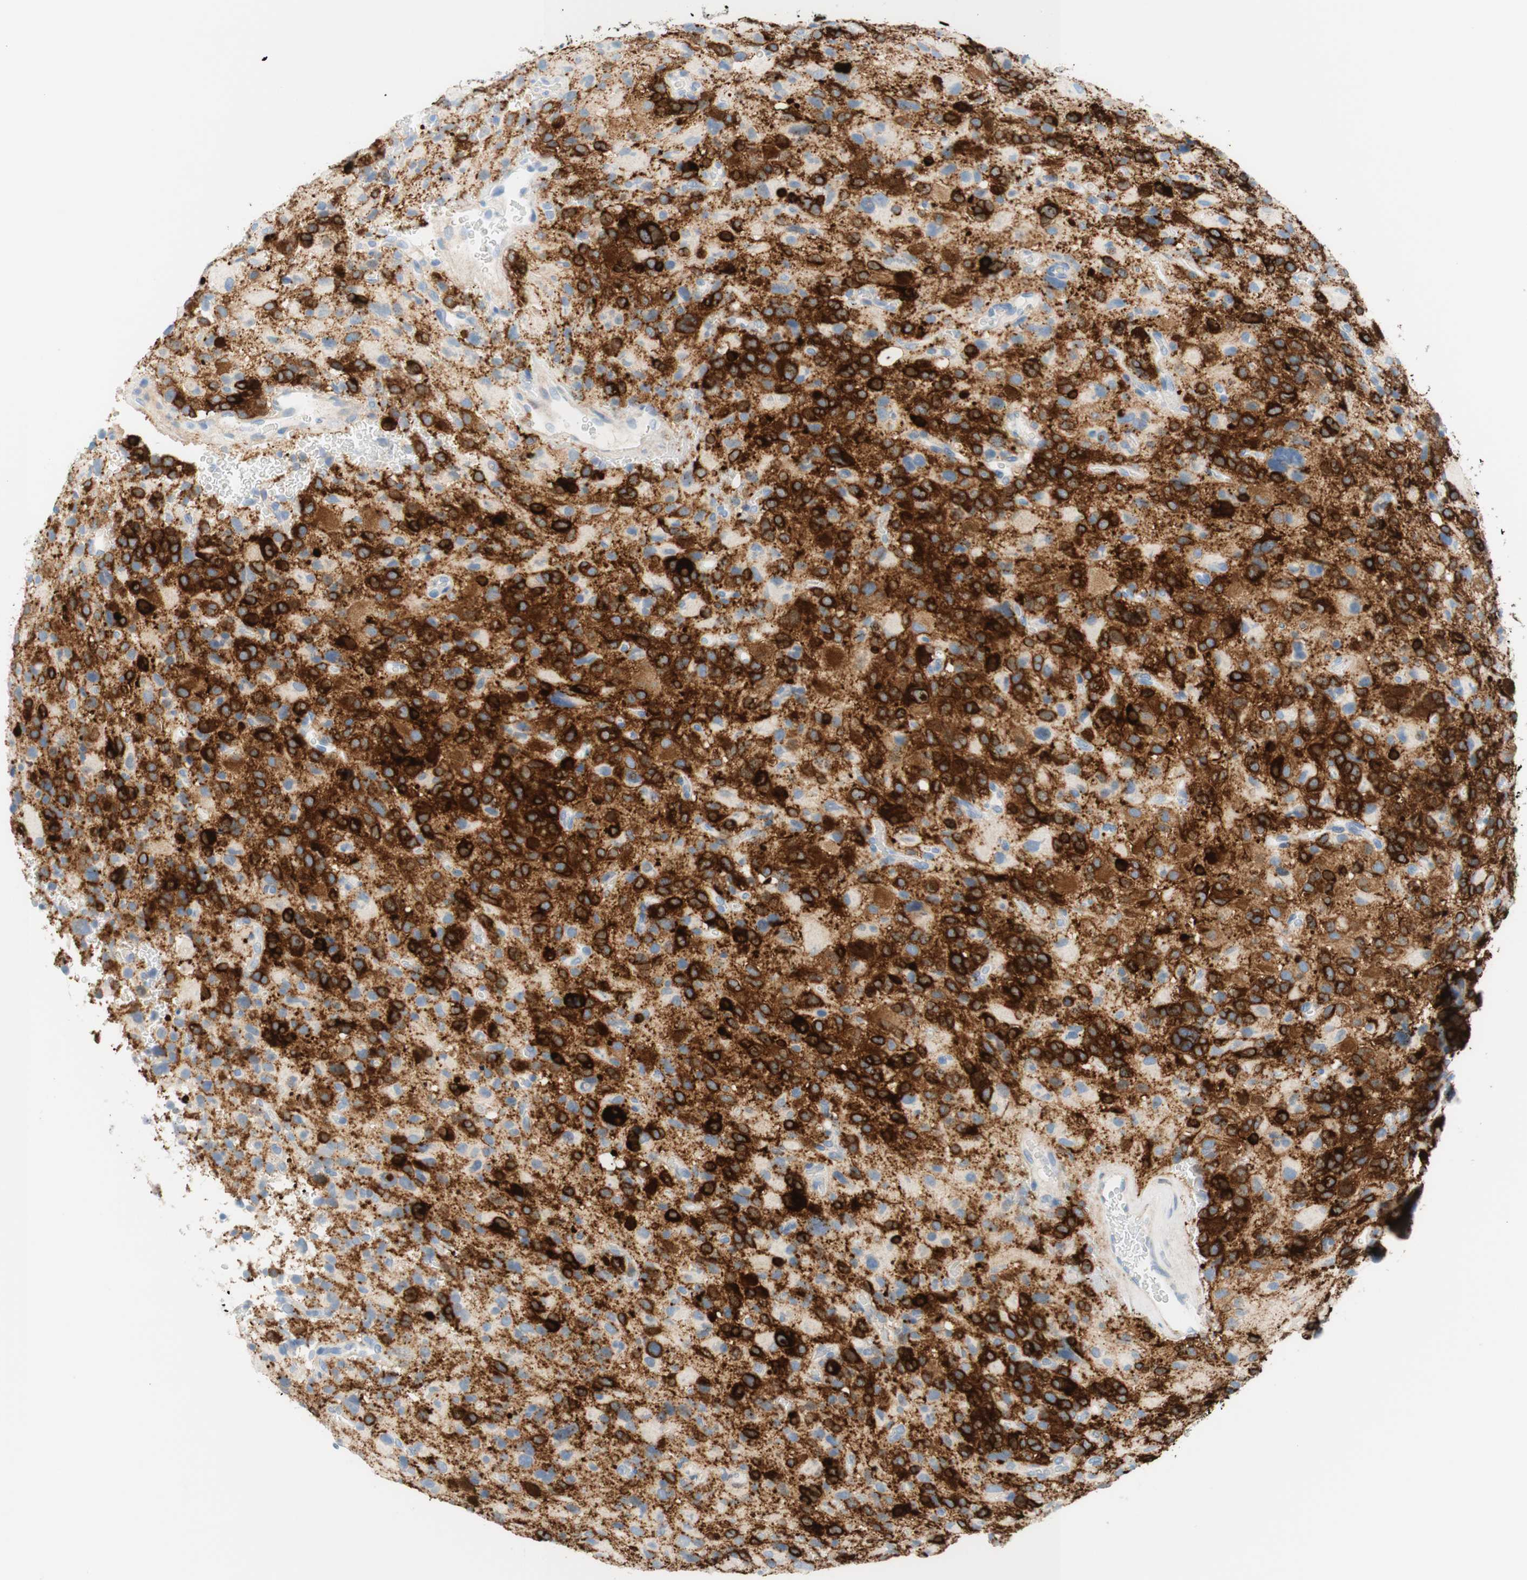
{"staining": {"intensity": "strong", "quantity": ">75%", "location": "cytoplasmic/membranous"}, "tissue": "glioma", "cell_type": "Tumor cells", "image_type": "cancer", "snomed": [{"axis": "morphology", "description": "Glioma, malignant, High grade"}, {"axis": "topography", "description": "Brain"}], "caption": "Immunohistochemical staining of glioma reveals high levels of strong cytoplasmic/membranous positivity in approximately >75% of tumor cells. (brown staining indicates protein expression, while blue staining denotes nuclei).", "gene": "STMN1", "patient": {"sex": "male", "age": 48}}